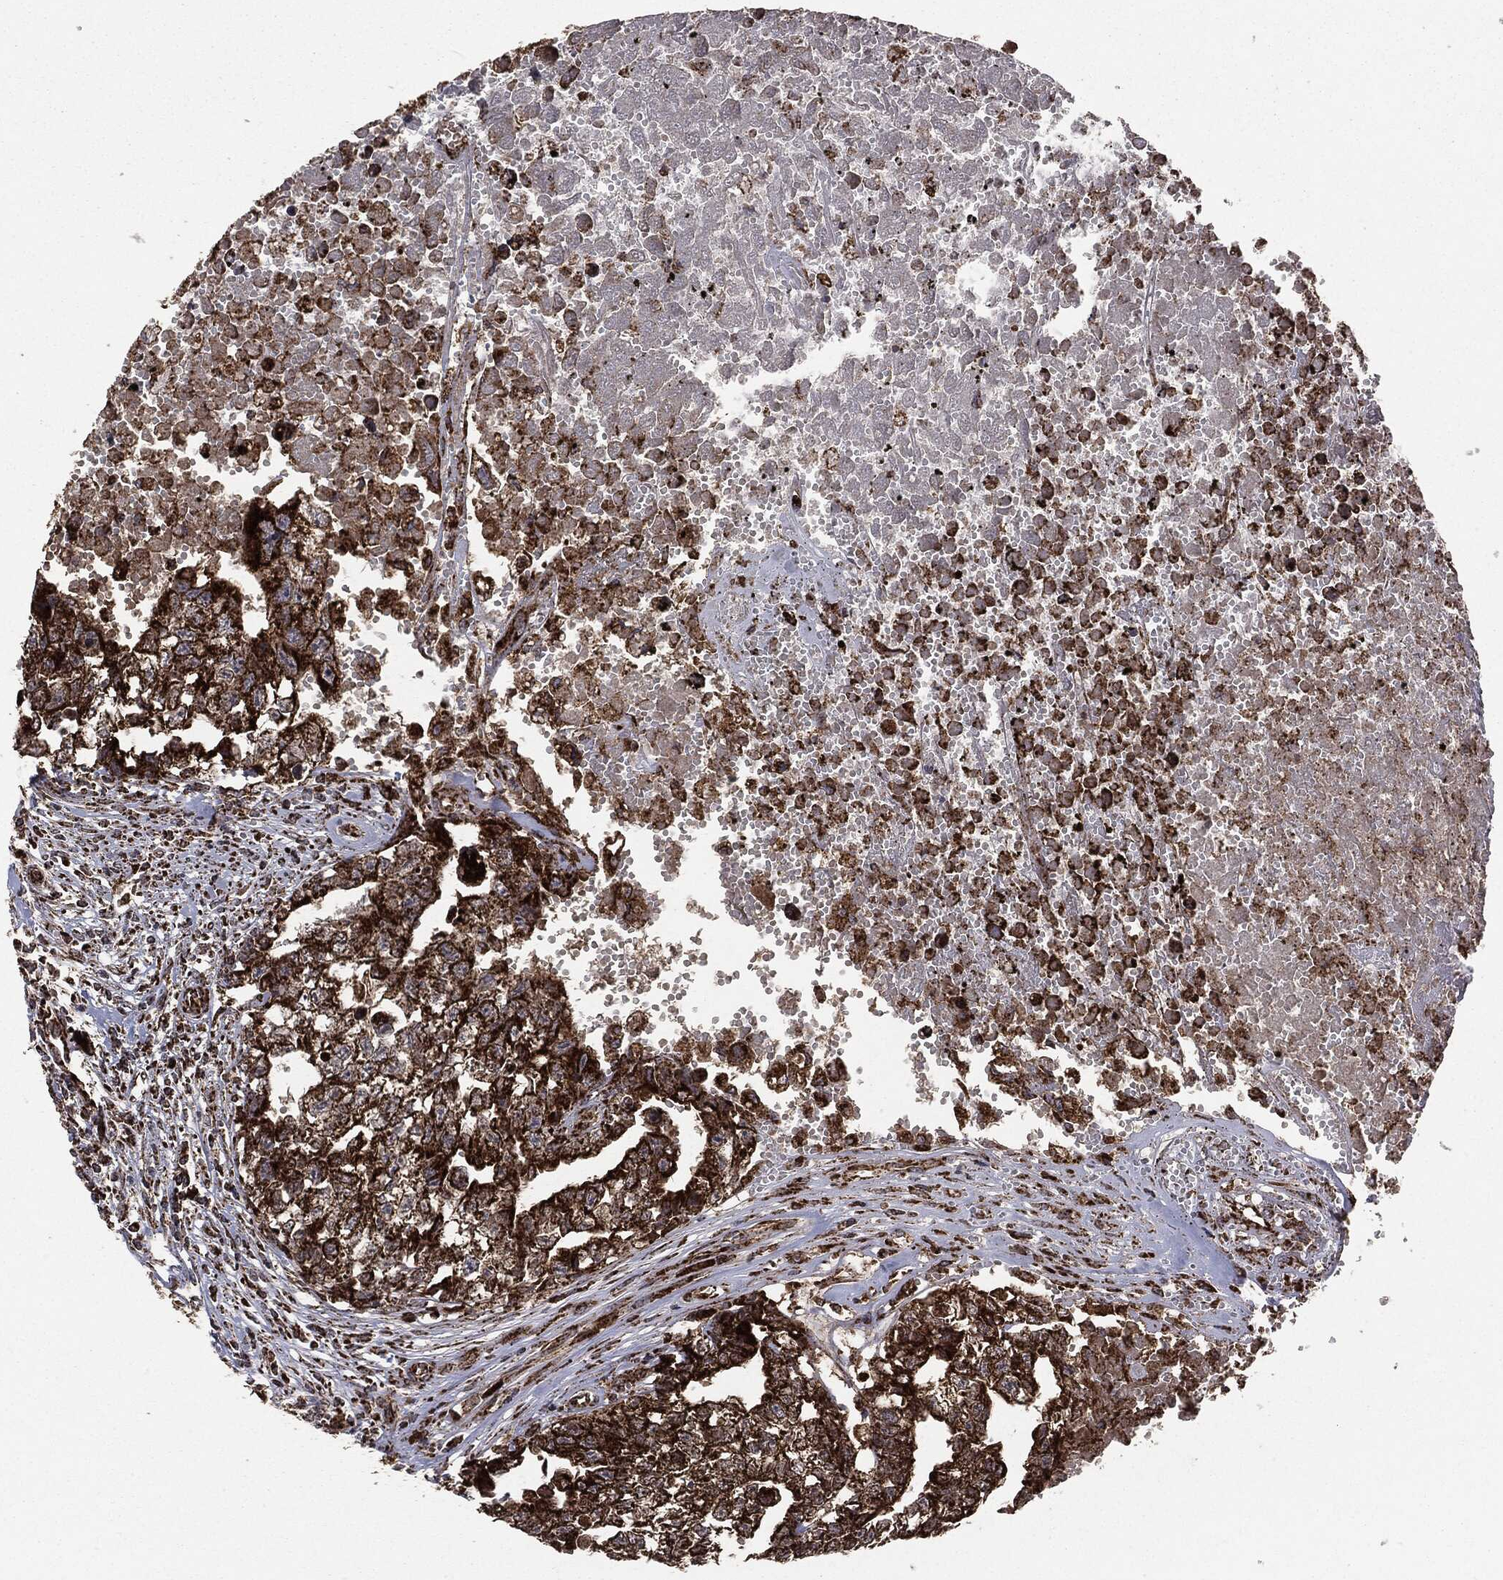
{"staining": {"intensity": "strong", "quantity": ">75%", "location": "cytoplasmic/membranous"}, "tissue": "testis cancer", "cell_type": "Tumor cells", "image_type": "cancer", "snomed": [{"axis": "morphology", "description": "Seminoma, NOS"}, {"axis": "morphology", "description": "Carcinoma, Embryonal, NOS"}, {"axis": "topography", "description": "Testis"}], "caption": "Protein positivity by immunohistochemistry (IHC) displays strong cytoplasmic/membranous staining in approximately >75% of tumor cells in testis cancer (seminoma). (IHC, brightfield microscopy, high magnification).", "gene": "MAP2K1", "patient": {"sex": "male", "age": 22}}